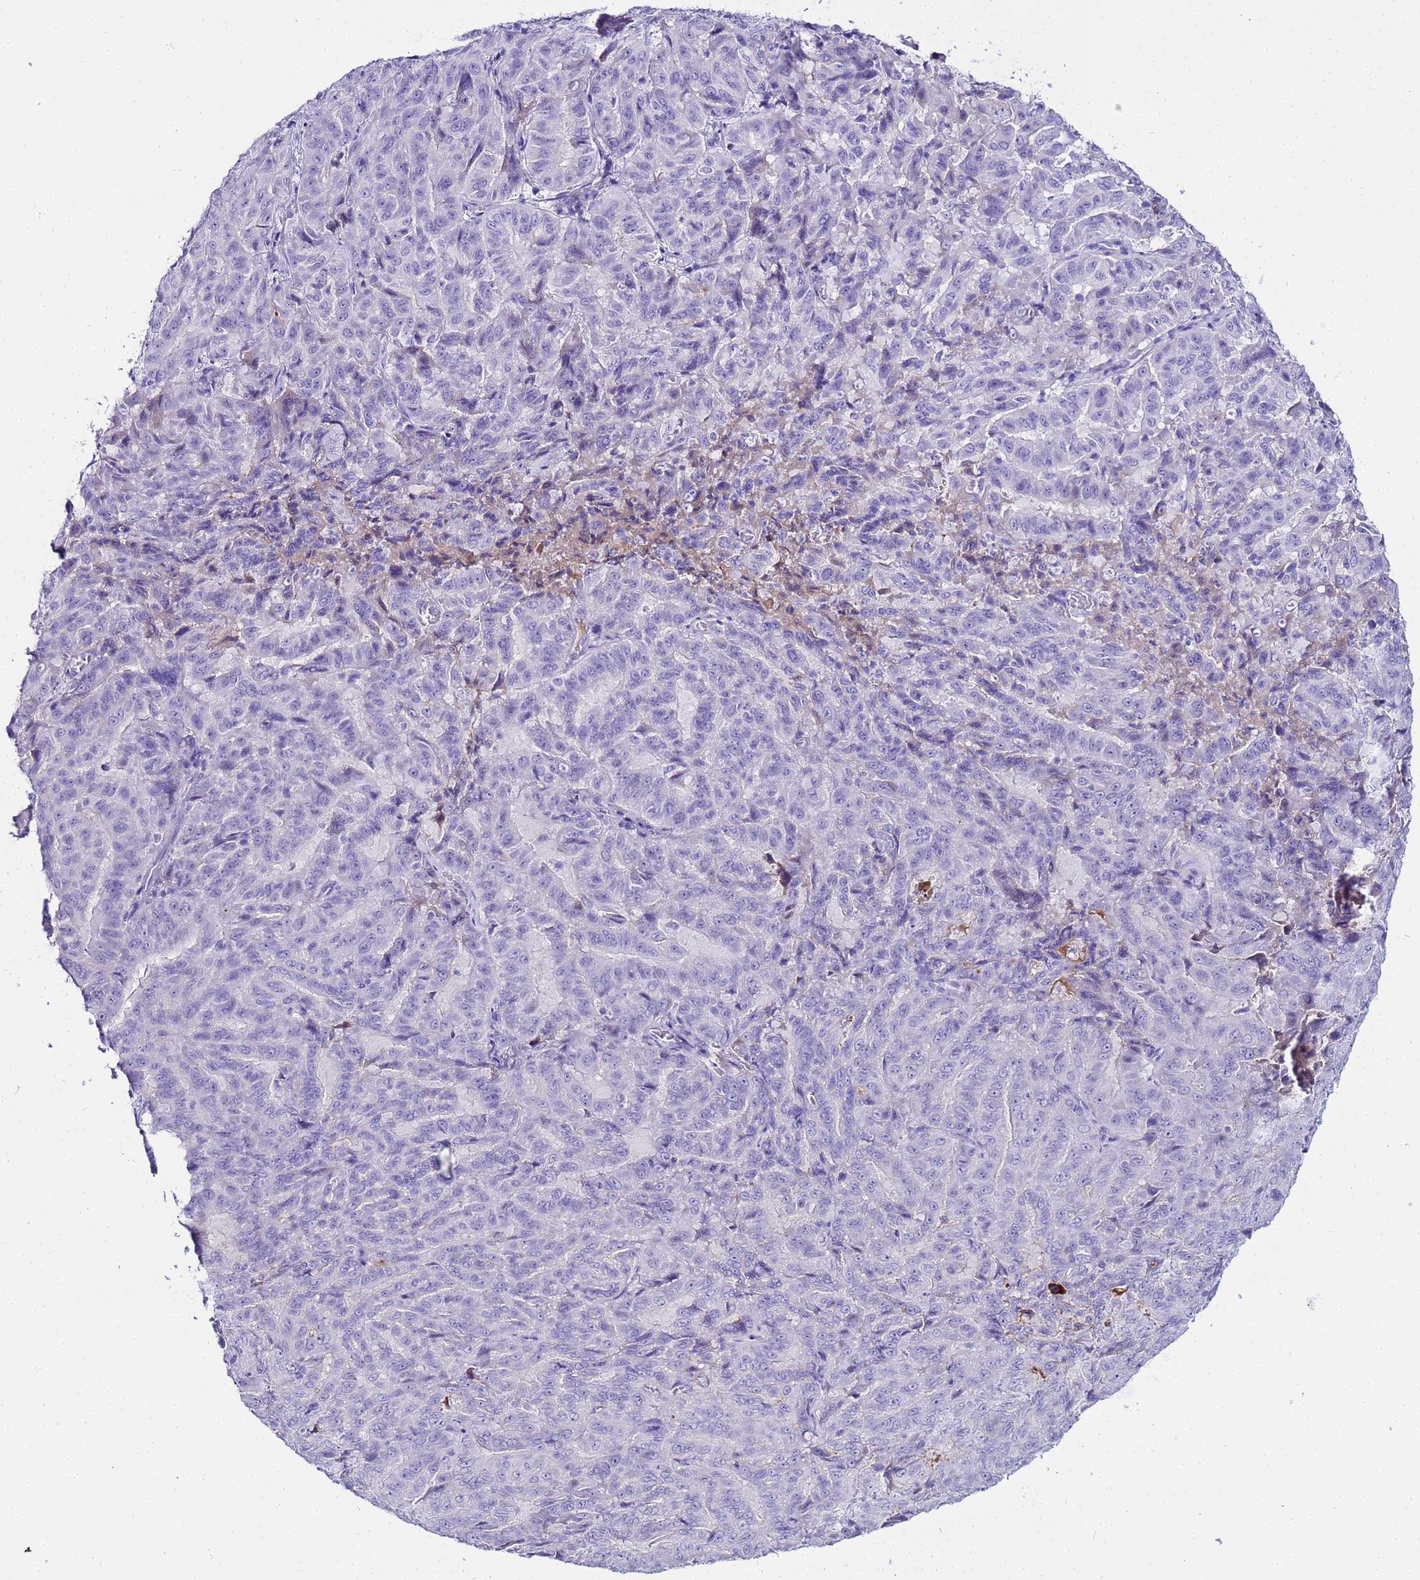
{"staining": {"intensity": "negative", "quantity": "none", "location": "none"}, "tissue": "pancreatic cancer", "cell_type": "Tumor cells", "image_type": "cancer", "snomed": [{"axis": "morphology", "description": "Adenocarcinoma, NOS"}, {"axis": "topography", "description": "Pancreas"}], "caption": "Micrograph shows no significant protein staining in tumor cells of pancreatic cancer.", "gene": "CFHR2", "patient": {"sex": "male", "age": 63}}